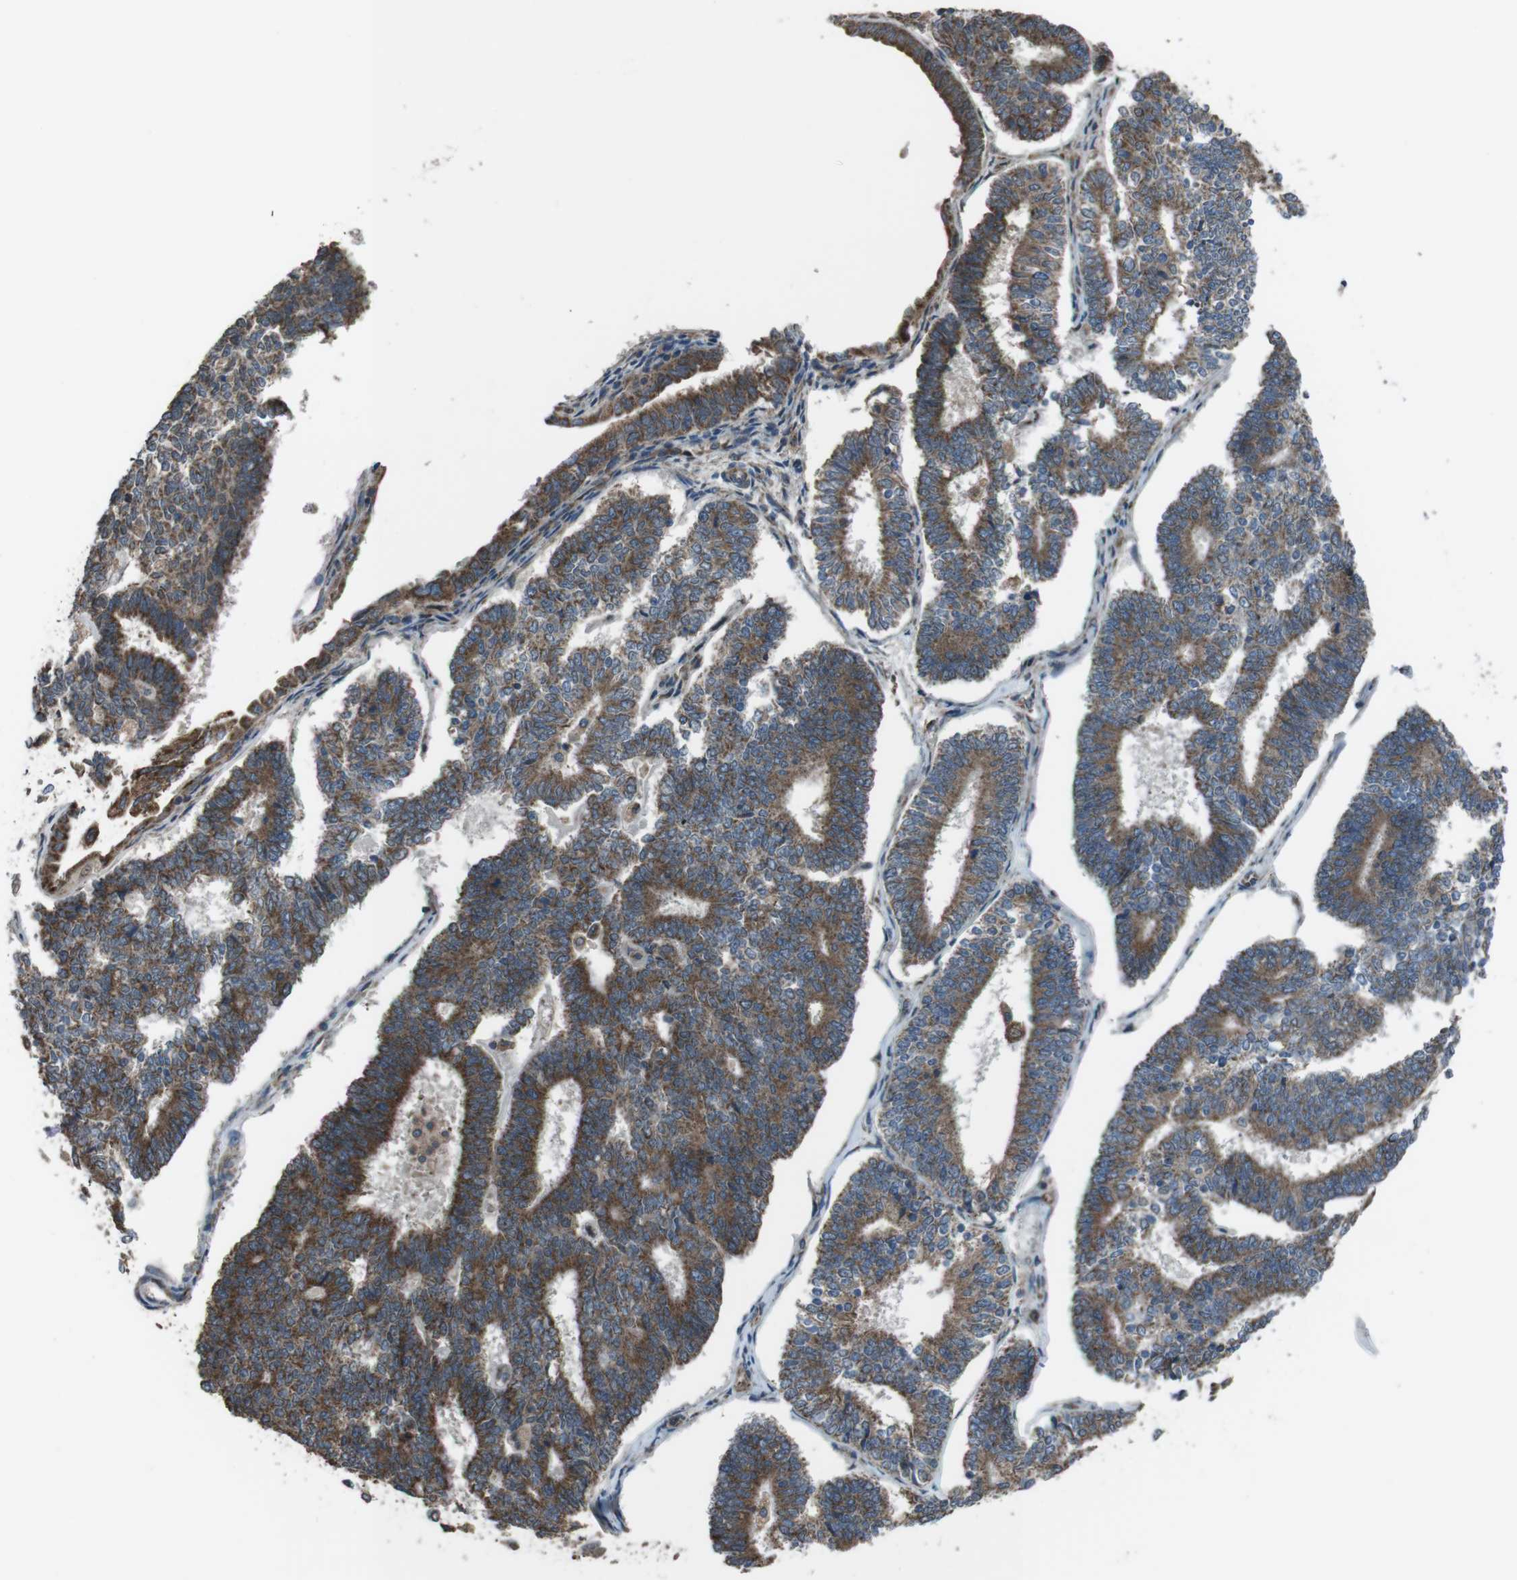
{"staining": {"intensity": "moderate", "quantity": ">75%", "location": "cytoplasmic/membranous"}, "tissue": "endometrial cancer", "cell_type": "Tumor cells", "image_type": "cancer", "snomed": [{"axis": "morphology", "description": "Adenocarcinoma, NOS"}, {"axis": "topography", "description": "Endometrium"}], "caption": "IHC photomicrograph of adenocarcinoma (endometrial) stained for a protein (brown), which demonstrates medium levels of moderate cytoplasmic/membranous positivity in about >75% of tumor cells.", "gene": "GIMAP8", "patient": {"sex": "female", "age": 70}}